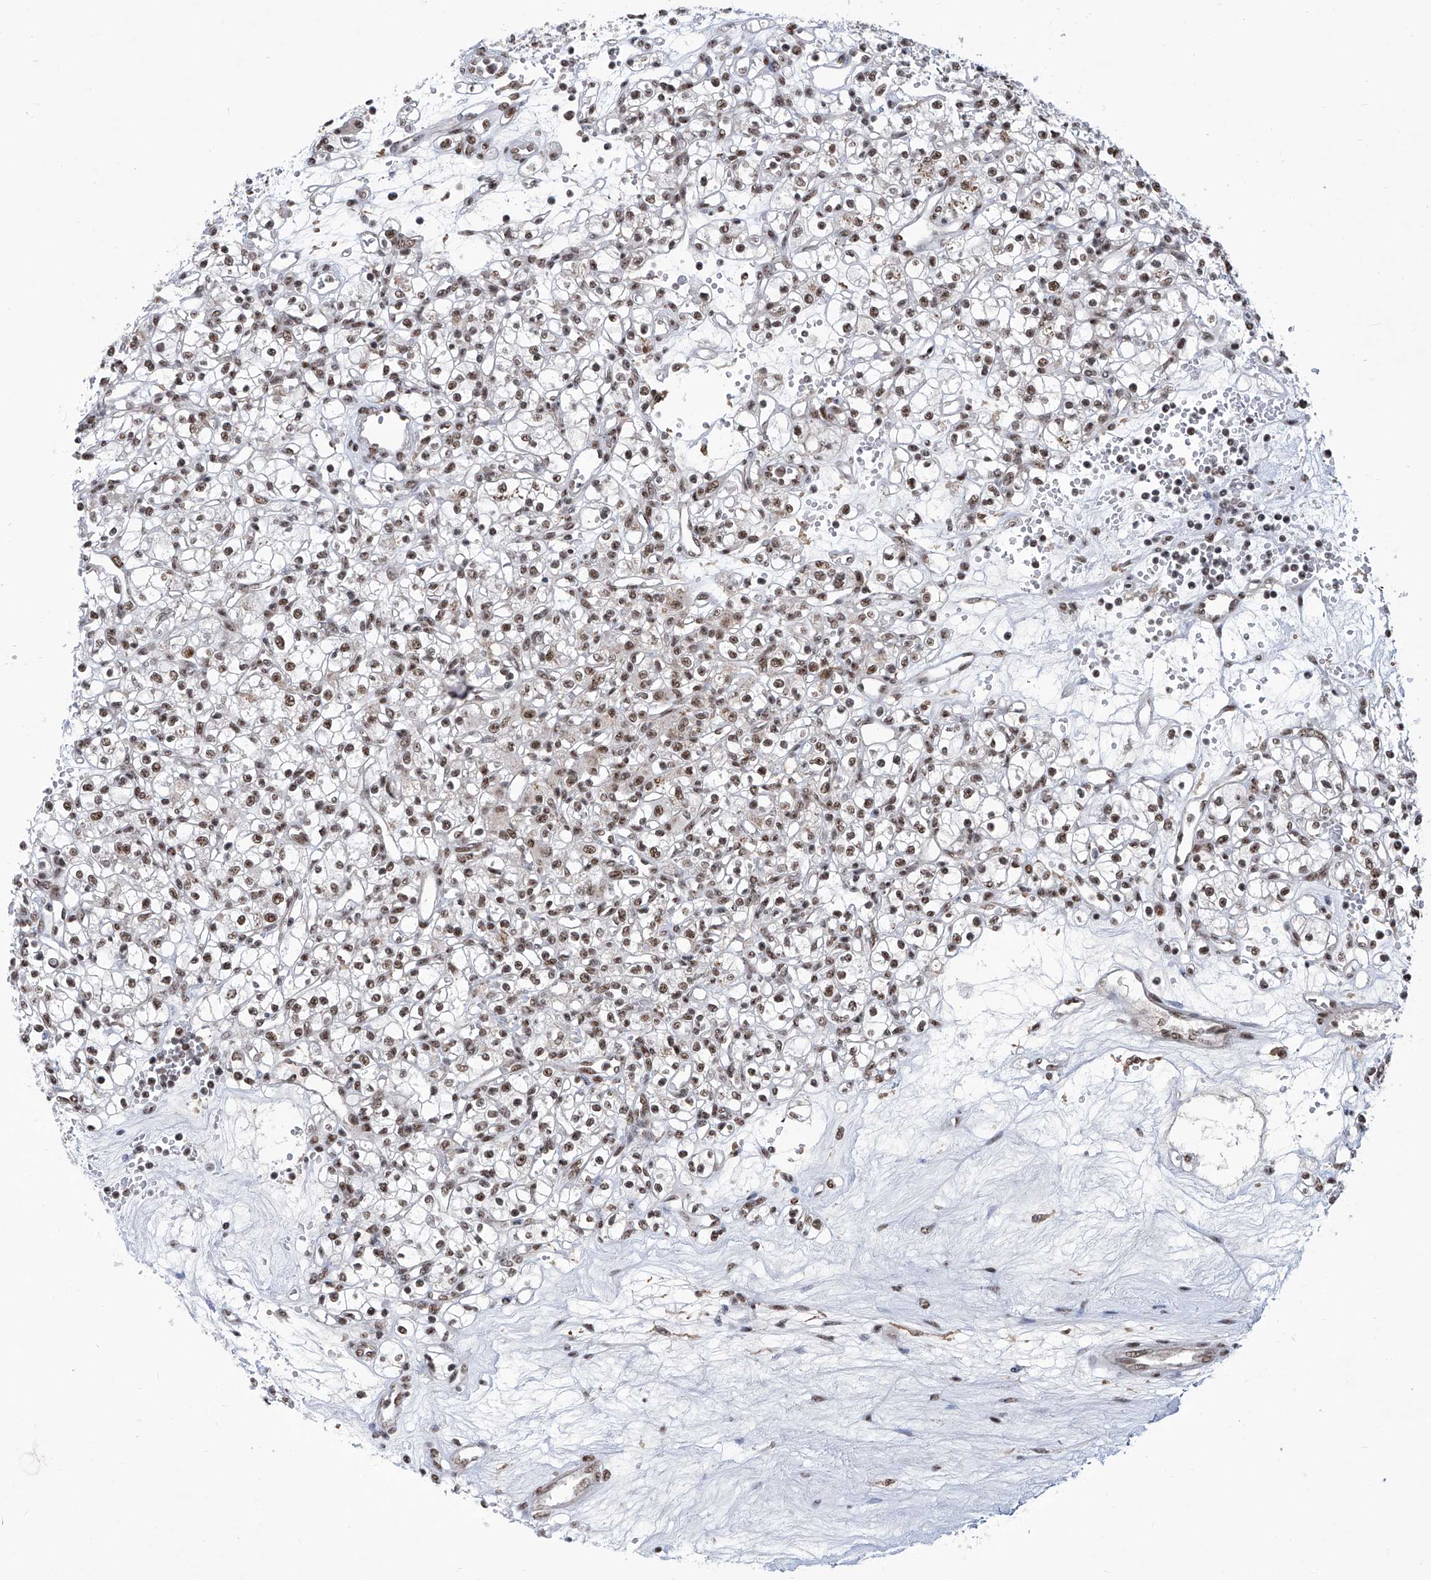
{"staining": {"intensity": "moderate", "quantity": ">75%", "location": "nuclear"}, "tissue": "renal cancer", "cell_type": "Tumor cells", "image_type": "cancer", "snomed": [{"axis": "morphology", "description": "Adenocarcinoma, NOS"}, {"axis": "topography", "description": "Kidney"}], "caption": "Tumor cells demonstrate medium levels of moderate nuclear expression in about >75% of cells in human renal cancer (adenocarcinoma).", "gene": "FBXL4", "patient": {"sex": "female", "age": 59}}